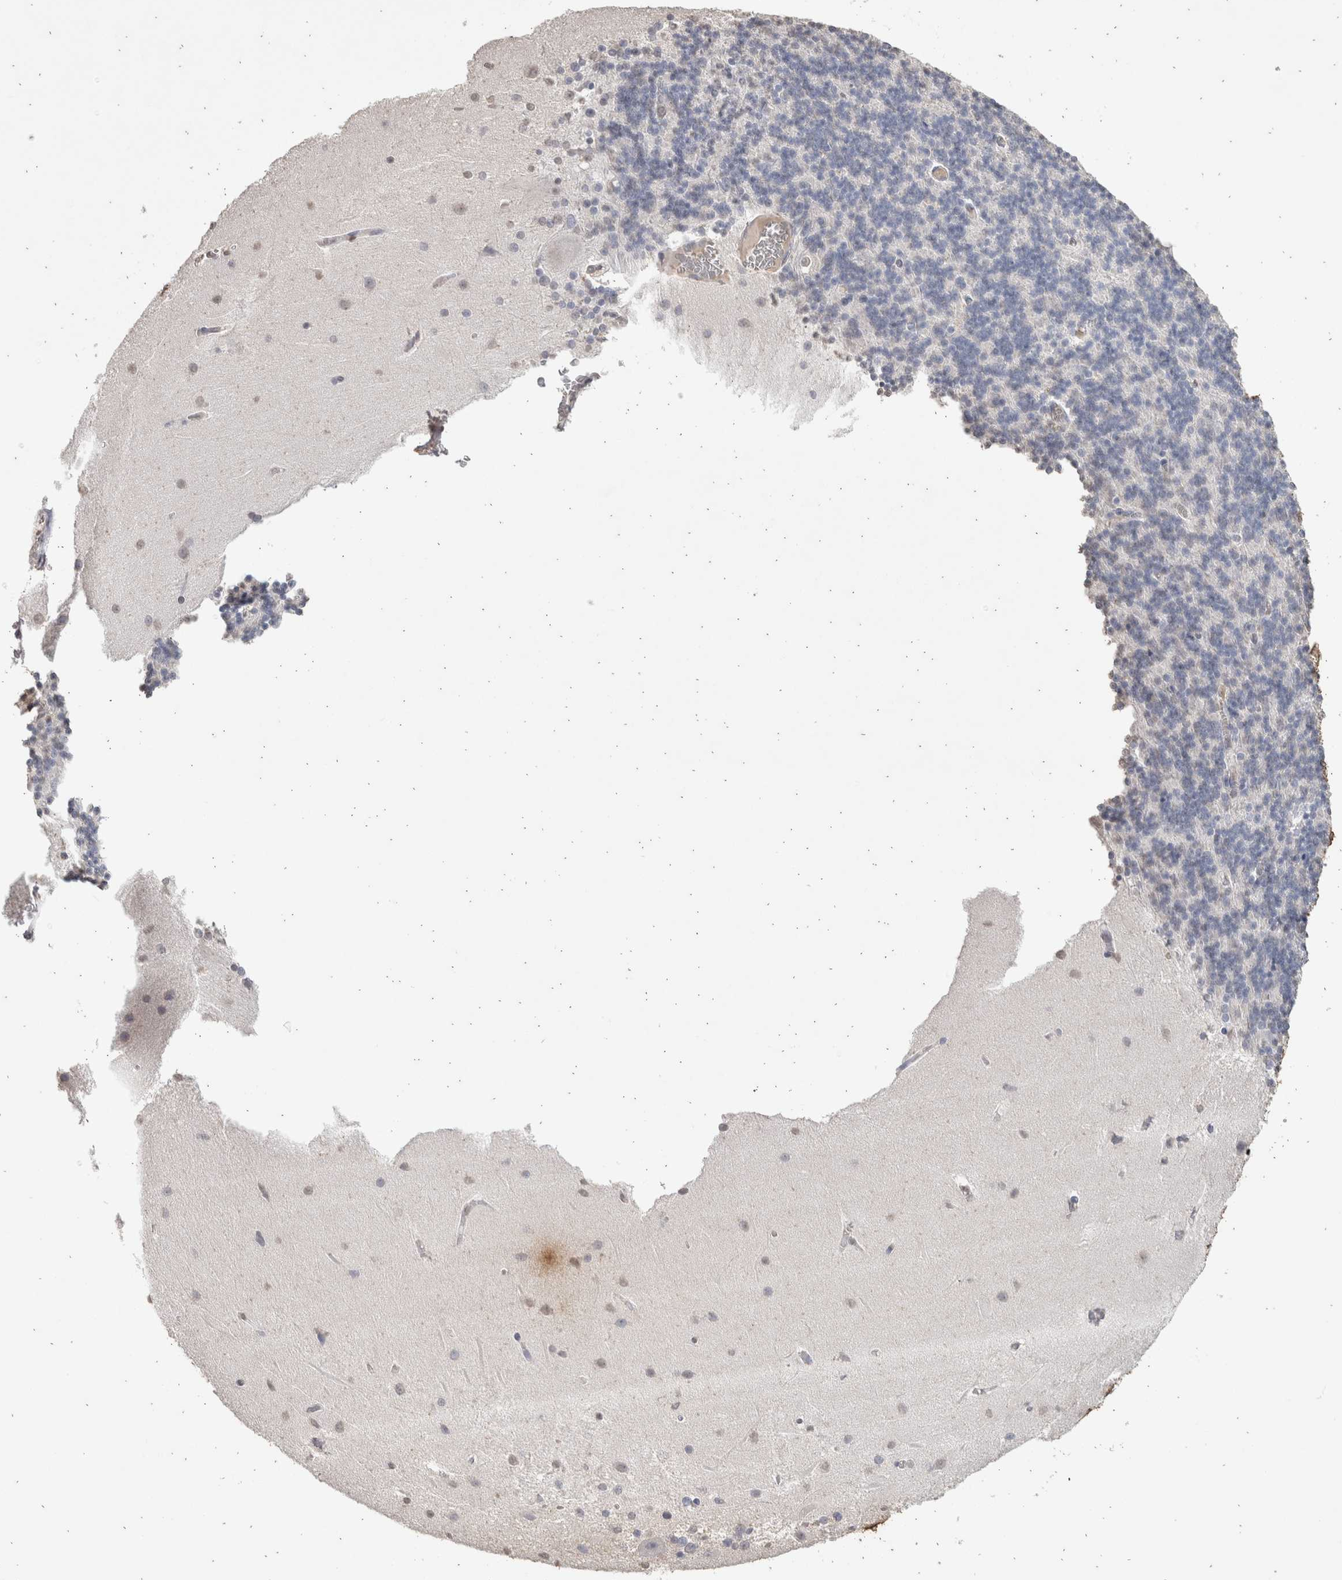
{"staining": {"intensity": "negative", "quantity": "none", "location": "none"}, "tissue": "cerebellum", "cell_type": "Cells in granular layer", "image_type": "normal", "snomed": [{"axis": "morphology", "description": "Normal tissue, NOS"}, {"axis": "topography", "description": "Cerebellum"}], "caption": "Cells in granular layer are negative for brown protein staining in normal cerebellum.", "gene": "LGALS2", "patient": {"sex": "female", "age": 54}}